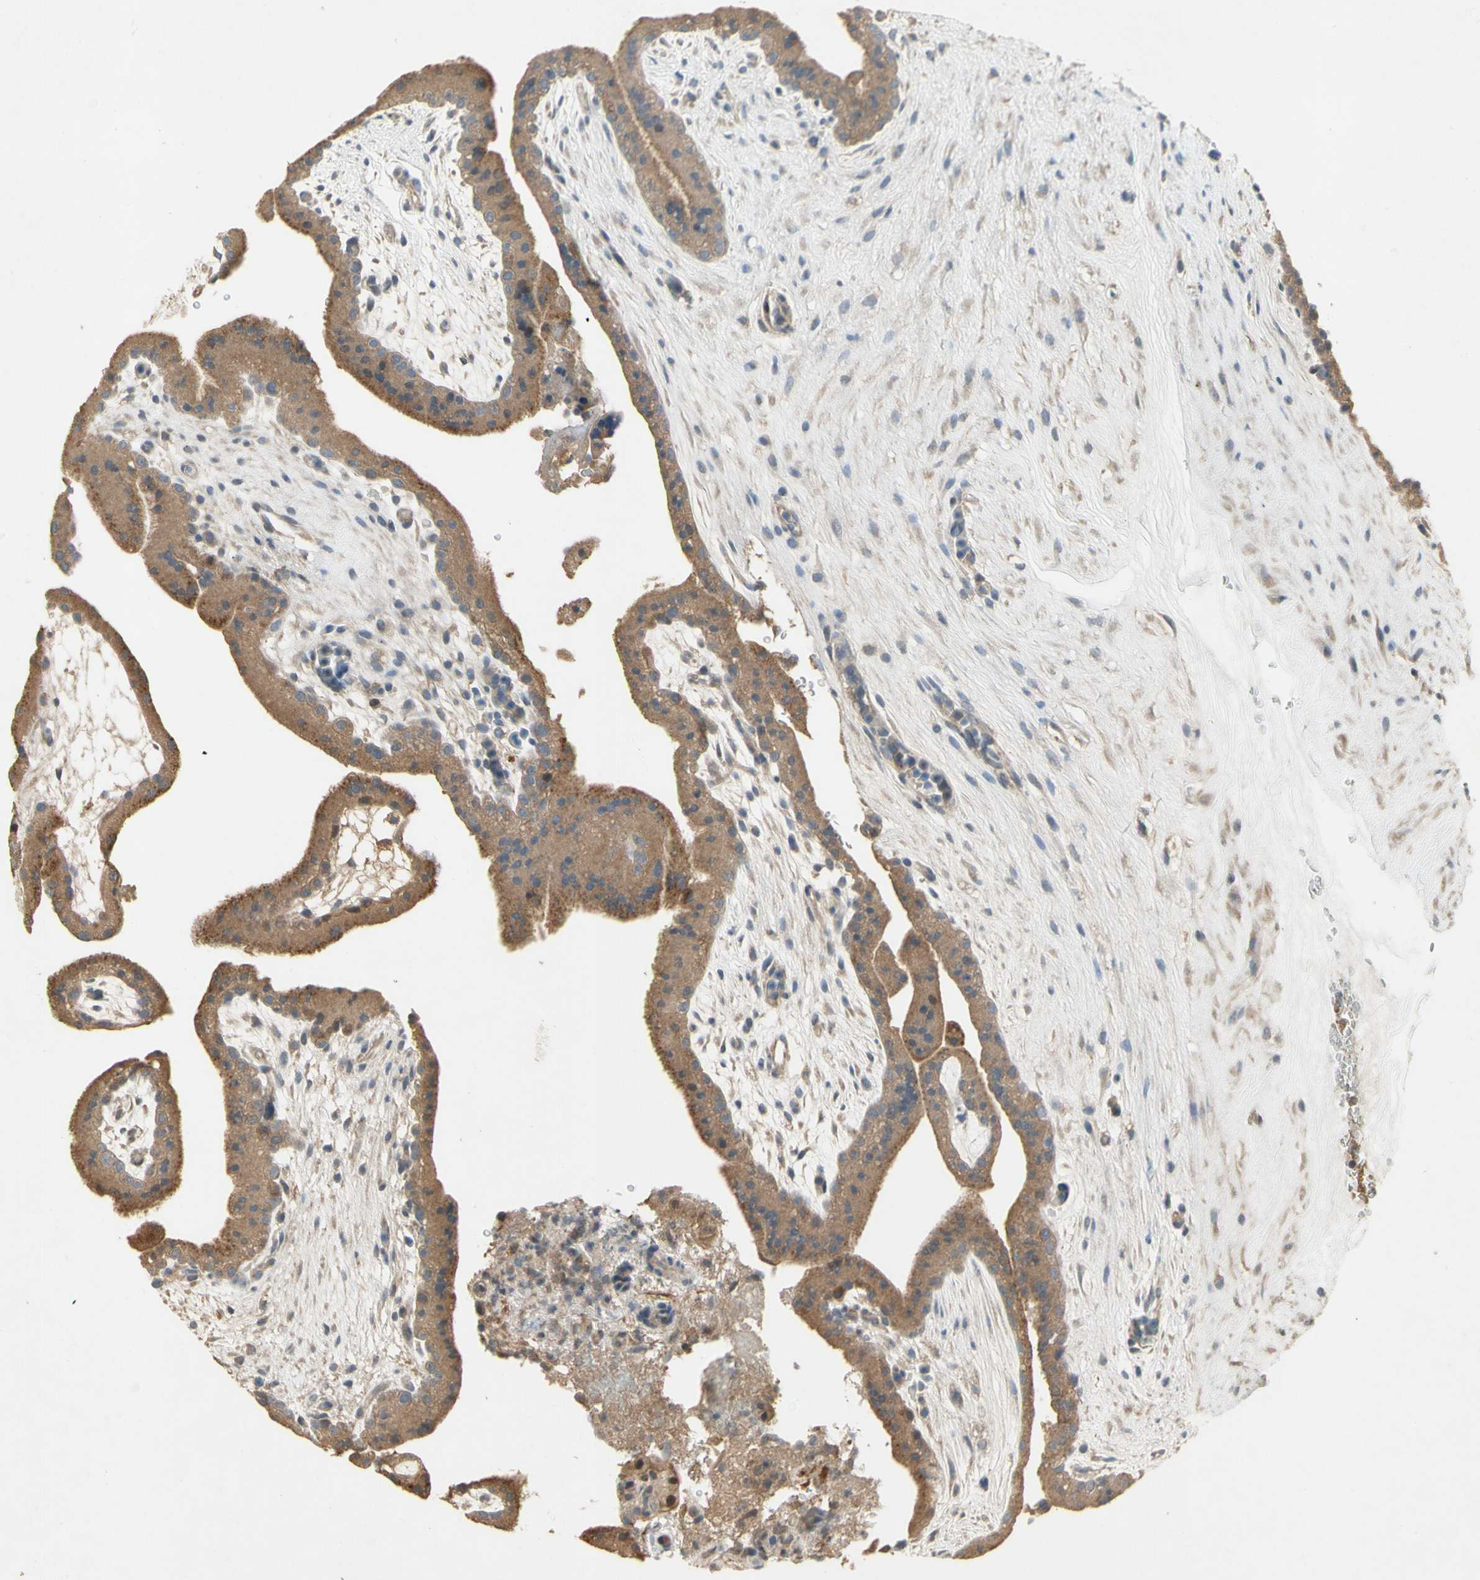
{"staining": {"intensity": "weak", "quantity": ">75%", "location": "cytoplasmic/membranous"}, "tissue": "placenta", "cell_type": "Decidual cells", "image_type": "normal", "snomed": [{"axis": "morphology", "description": "Normal tissue, NOS"}, {"axis": "topography", "description": "Placenta"}], "caption": "Protein expression analysis of unremarkable placenta shows weak cytoplasmic/membranous staining in approximately >75% of decidual cells.", "gene": "NRG4", "patient": {"sex": "female", "age": 19}}